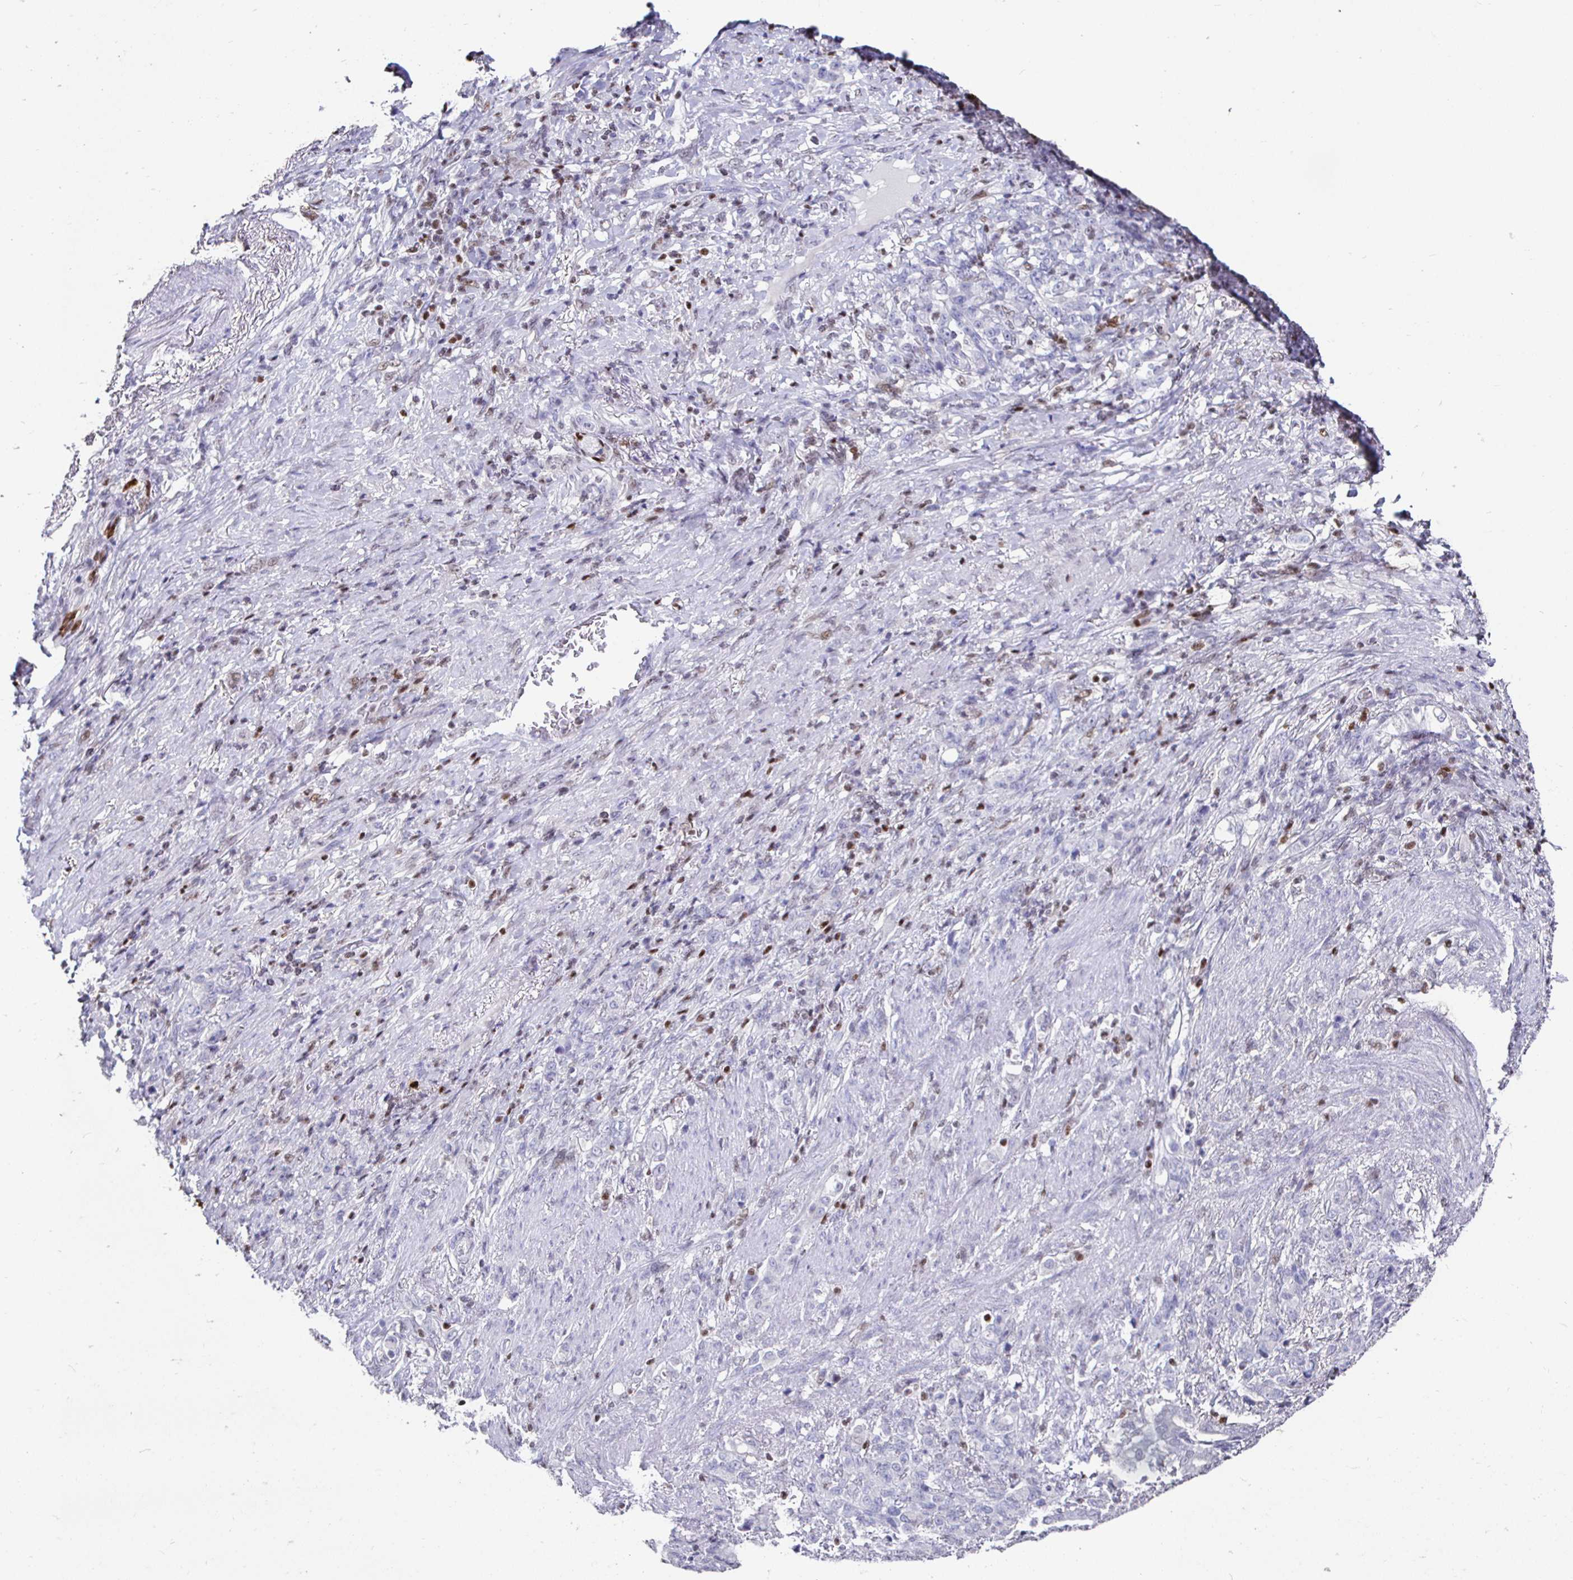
{"staining": {"intensity": "negative", "quantity": "none", "location": "none"}, "tissue": "stomach cancer", "cell_type": "Tumor cells", "image_type": "cancer", "snomed": [{"axis": "morphology", "description": "Adenocarcinoma, NOS"}, {"axis": "topography", "description": "Stomach"}], "caption": "The immunohistochemistry histopathology image has no significant positivity in tumor cells of stomach cancer (adenocarcinoma) tissue. (DAB (3,3'-diaminobenzidine) immunohistochemistry with hematoxylin counter stain).", "gene": "RUNX2", "patient": {"sex": "female", "age": 79}}